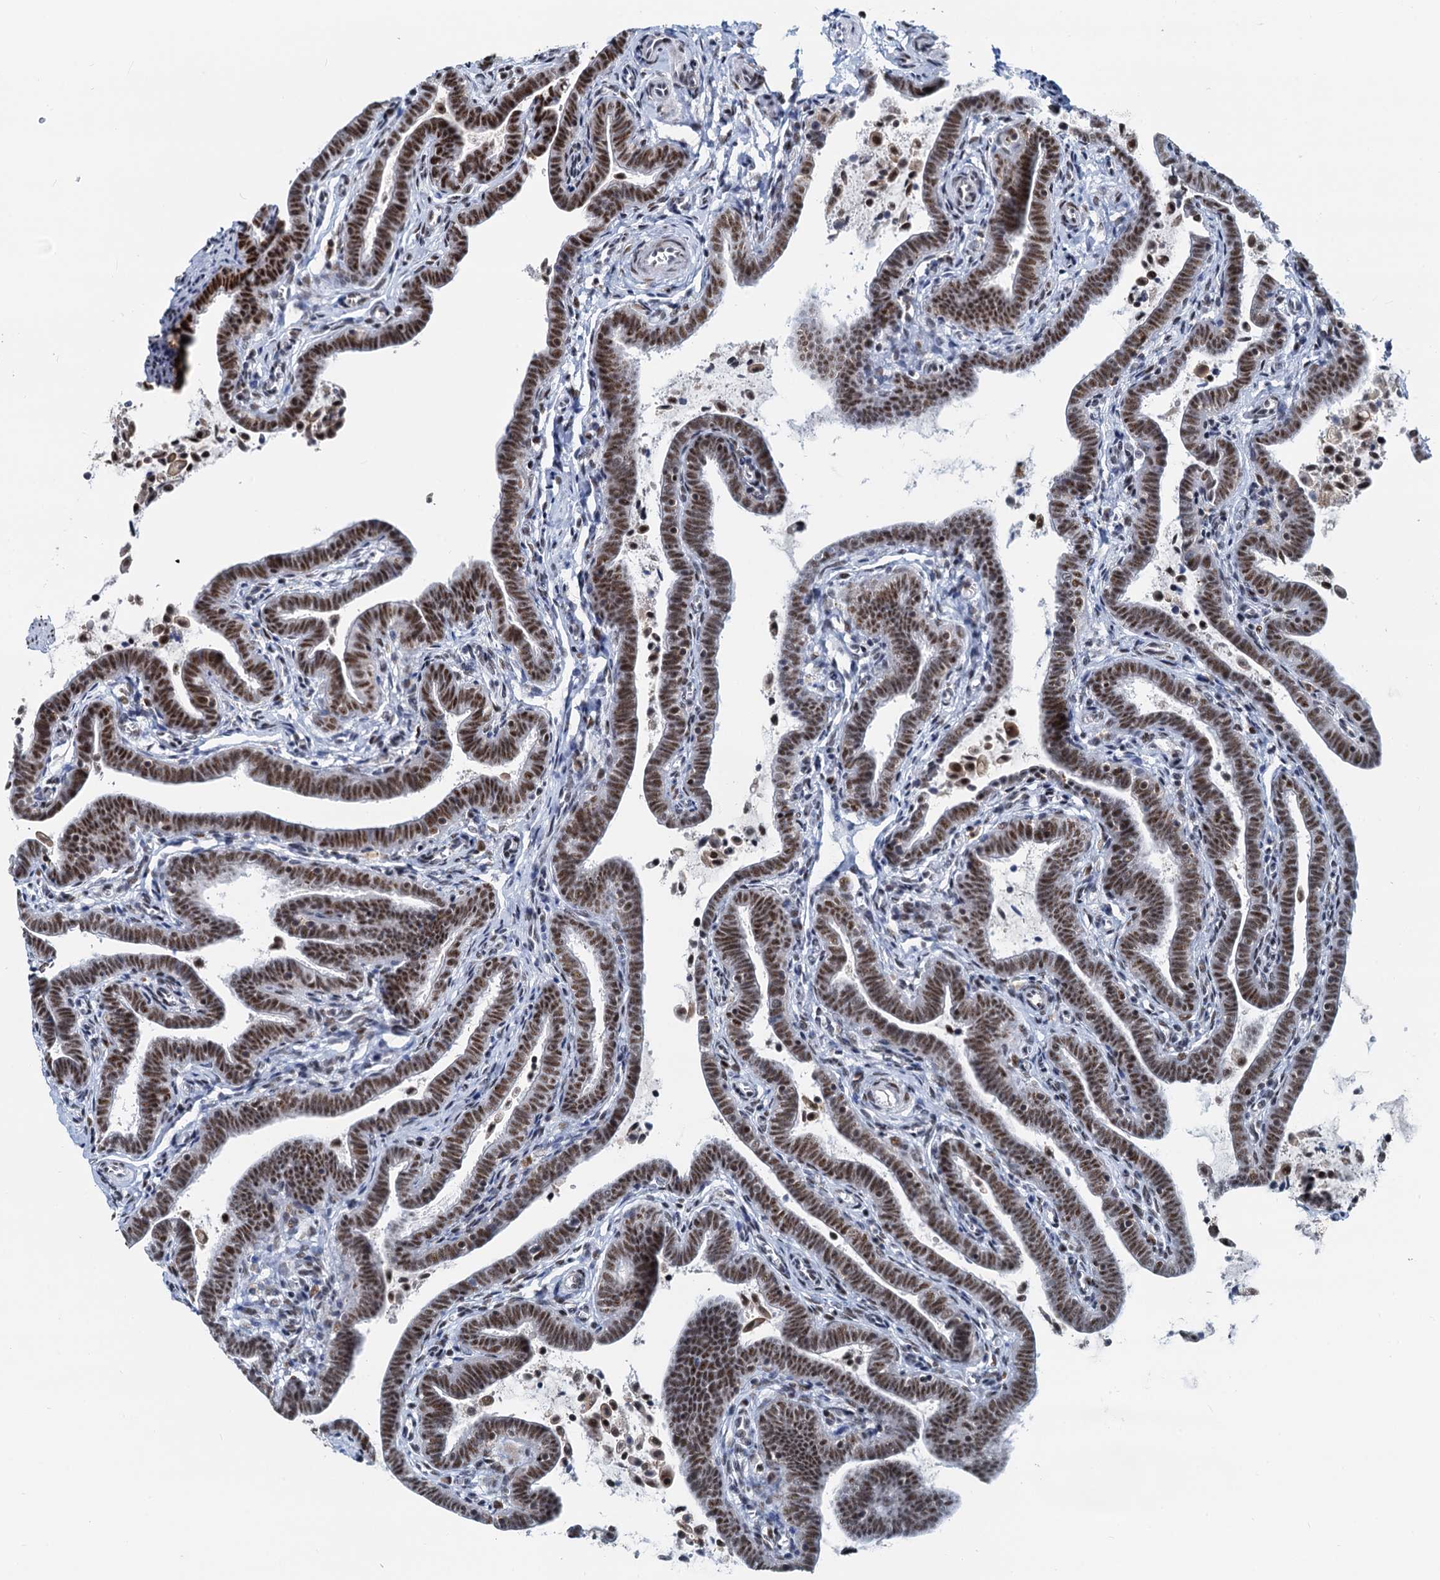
{"staining": {"intensity": "strong", "quantity": ">75%", "location": "nuclear"}, "tissue": "fallopian tube", "cell_type": "Glandular cells", "image_type": "normal", "snomed": [{"axis": "morphology", "description": "Normal tissue, NOS"}, {"axis": "topography", "description": "Fallopian tube"}], "caption": "This histopathology image reveals normal fallopian tube stained with immunohistochemistry (IHC) to label a protein in brown. The nuclear of glandular cells show strong positivity for the protein. Nuclei are counter-stained blue.", "gene": "RBM26", "patient": {"sex": "female", "age": 36}}